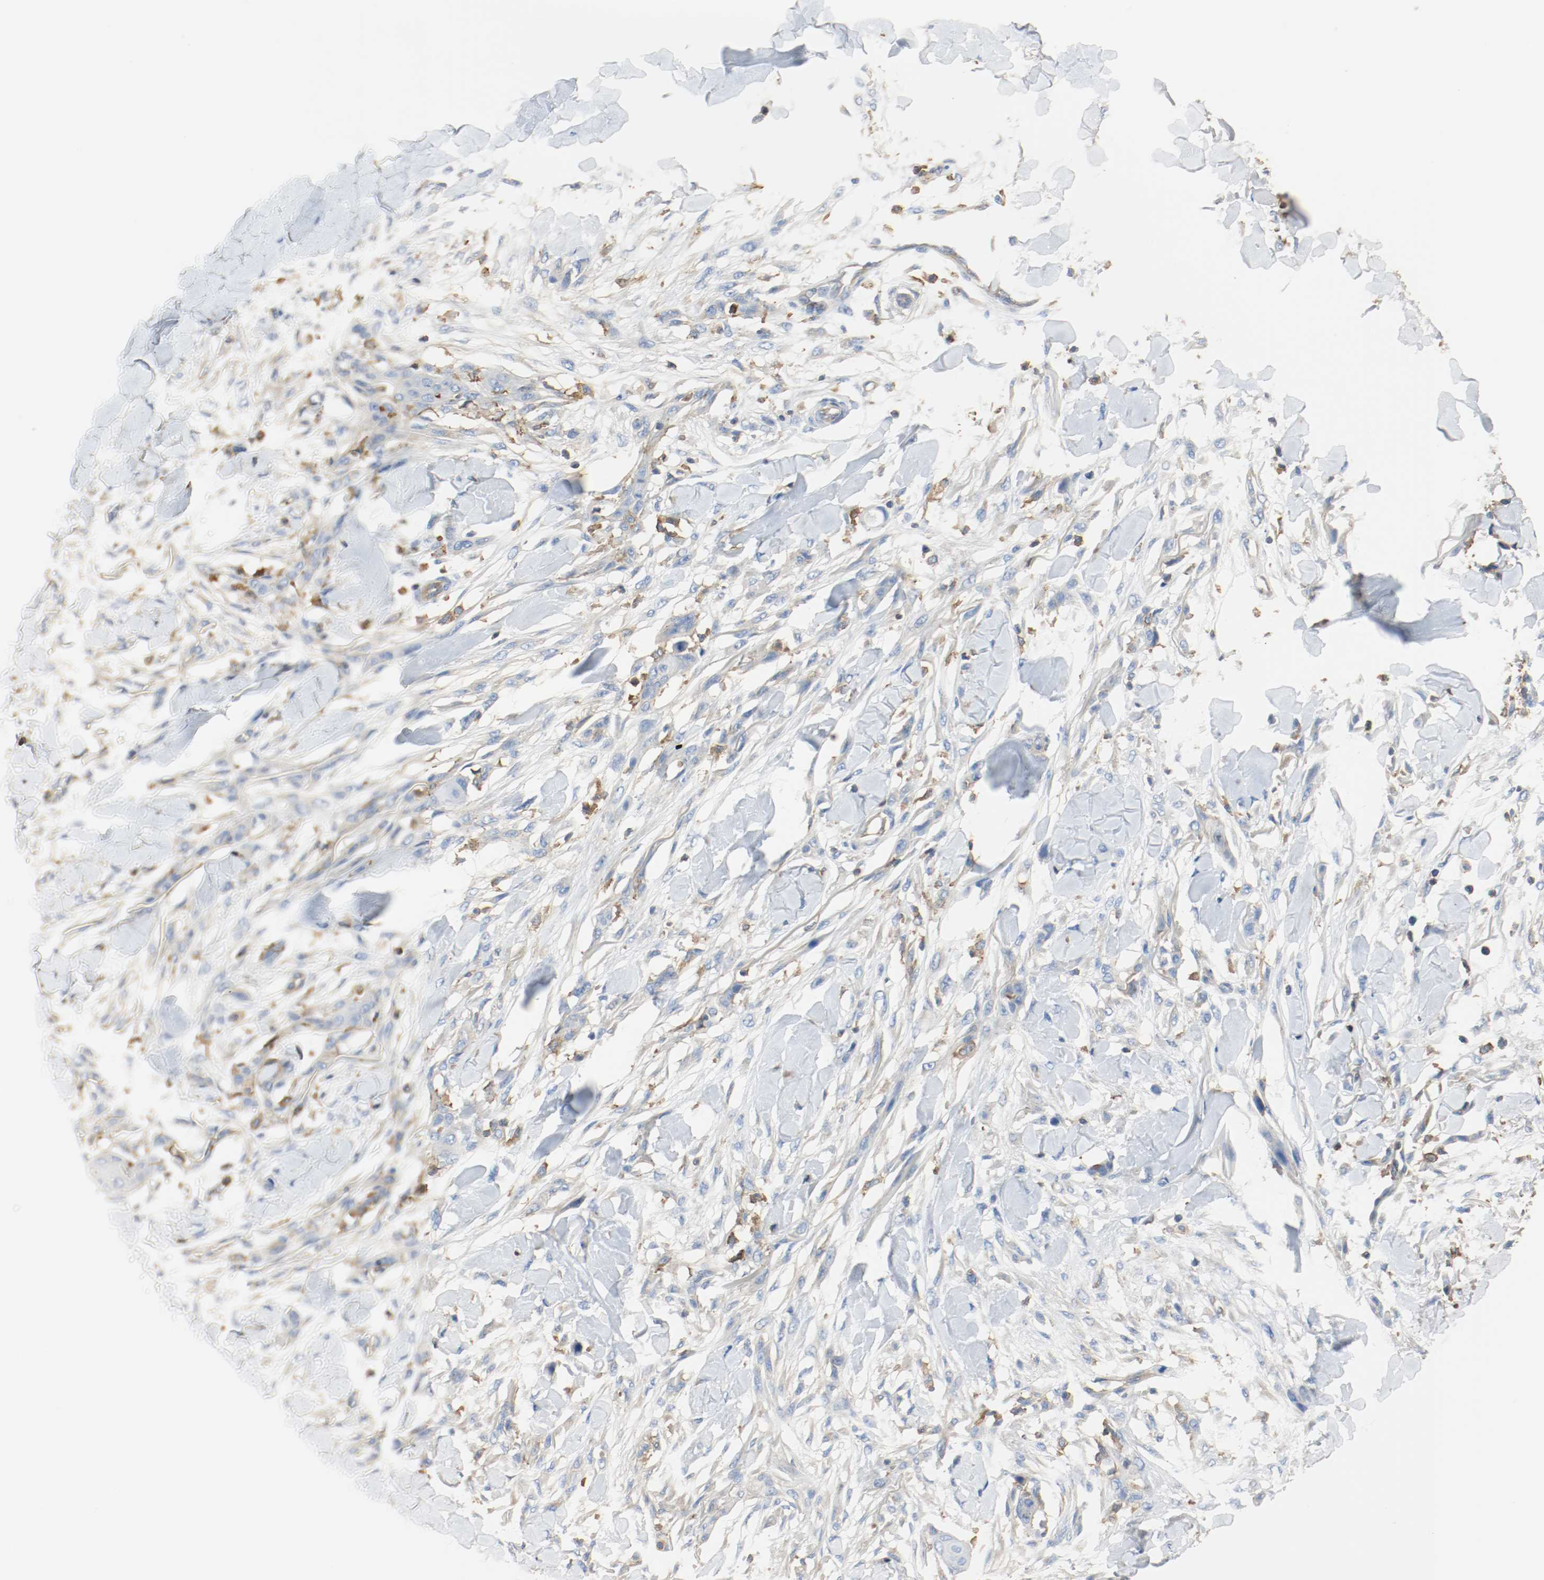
{"staining": {"intensity": "negative", "quantity": "none", "location": "none"}, "tissue": "skin cancer", "cell_type": "Tumor cells", "image_type": "cancer", "snomed": [{"axis": "morphology", "description": "Normal tissue, NOS"}, {"axis": "morphology", "description": "Squamous cell carcinoma, NOS"}, {"axis": "topography", "description": "Skin"}], "caption": "This is a micrograph of immunohistochemistry staining of skin cancer, which shows no staining in tumor cells.", "gene": "ARPC1B", "patient": {"sex": "female", "age": 59}}